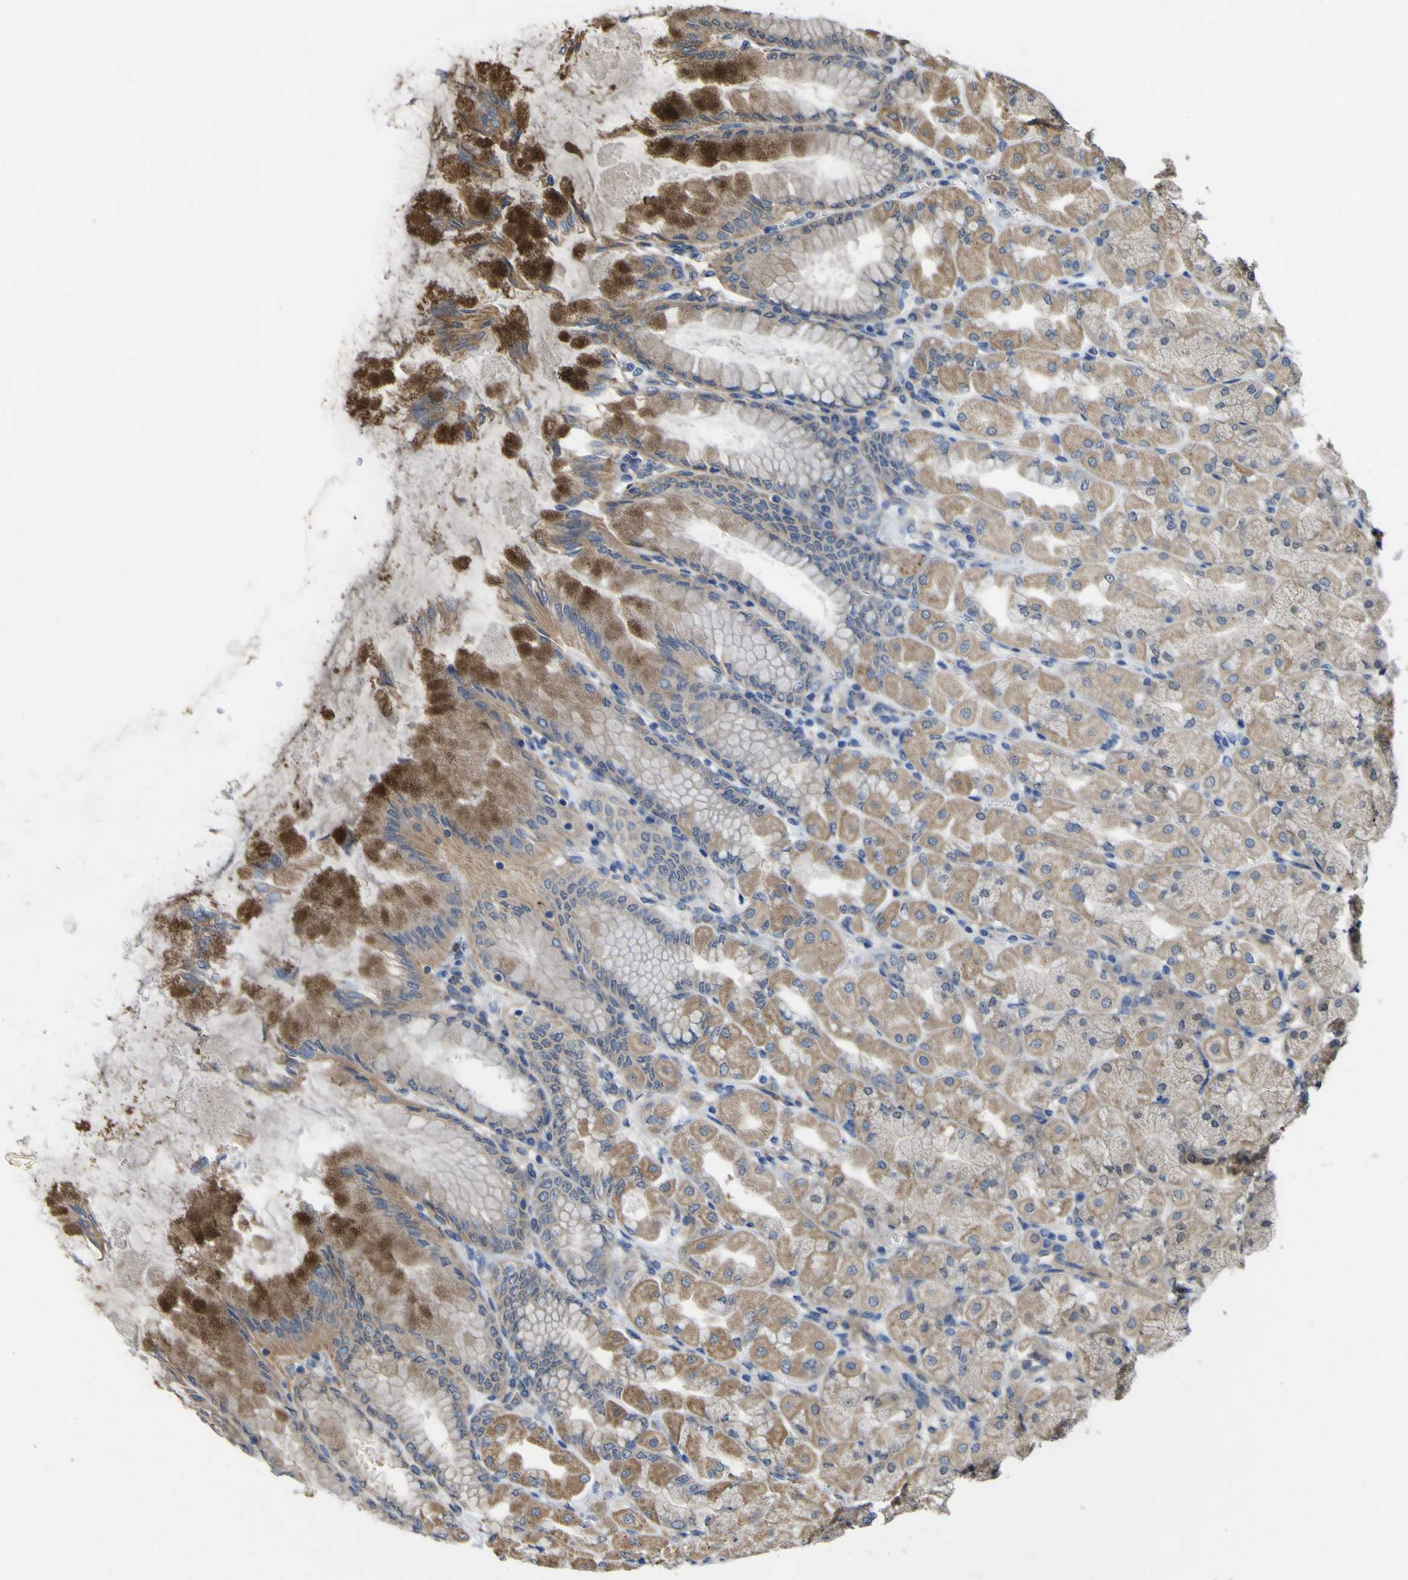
{"staining": {"intensity": "moderate", "quantity": ">75%", "location": "cytoplasmic/membranous"}, "tissue": "stomach", "cell_type": "Glandular cells", "image_type": "normal", "snomed": [{"axis": "morphology", "description": "Normal tissue, NOS"}, {"axis": "topography", "description": "Stomach, upper"}], "caption": "DAB (3,3'-diaminobenzidine) immunohistochemical staining of benign human stomach shows moderate cytoplasmic/membranous protein staining in about >75% of glandular cells.", "gene": "IRAK2", "patient": {"sex": "female", "age": 56}}